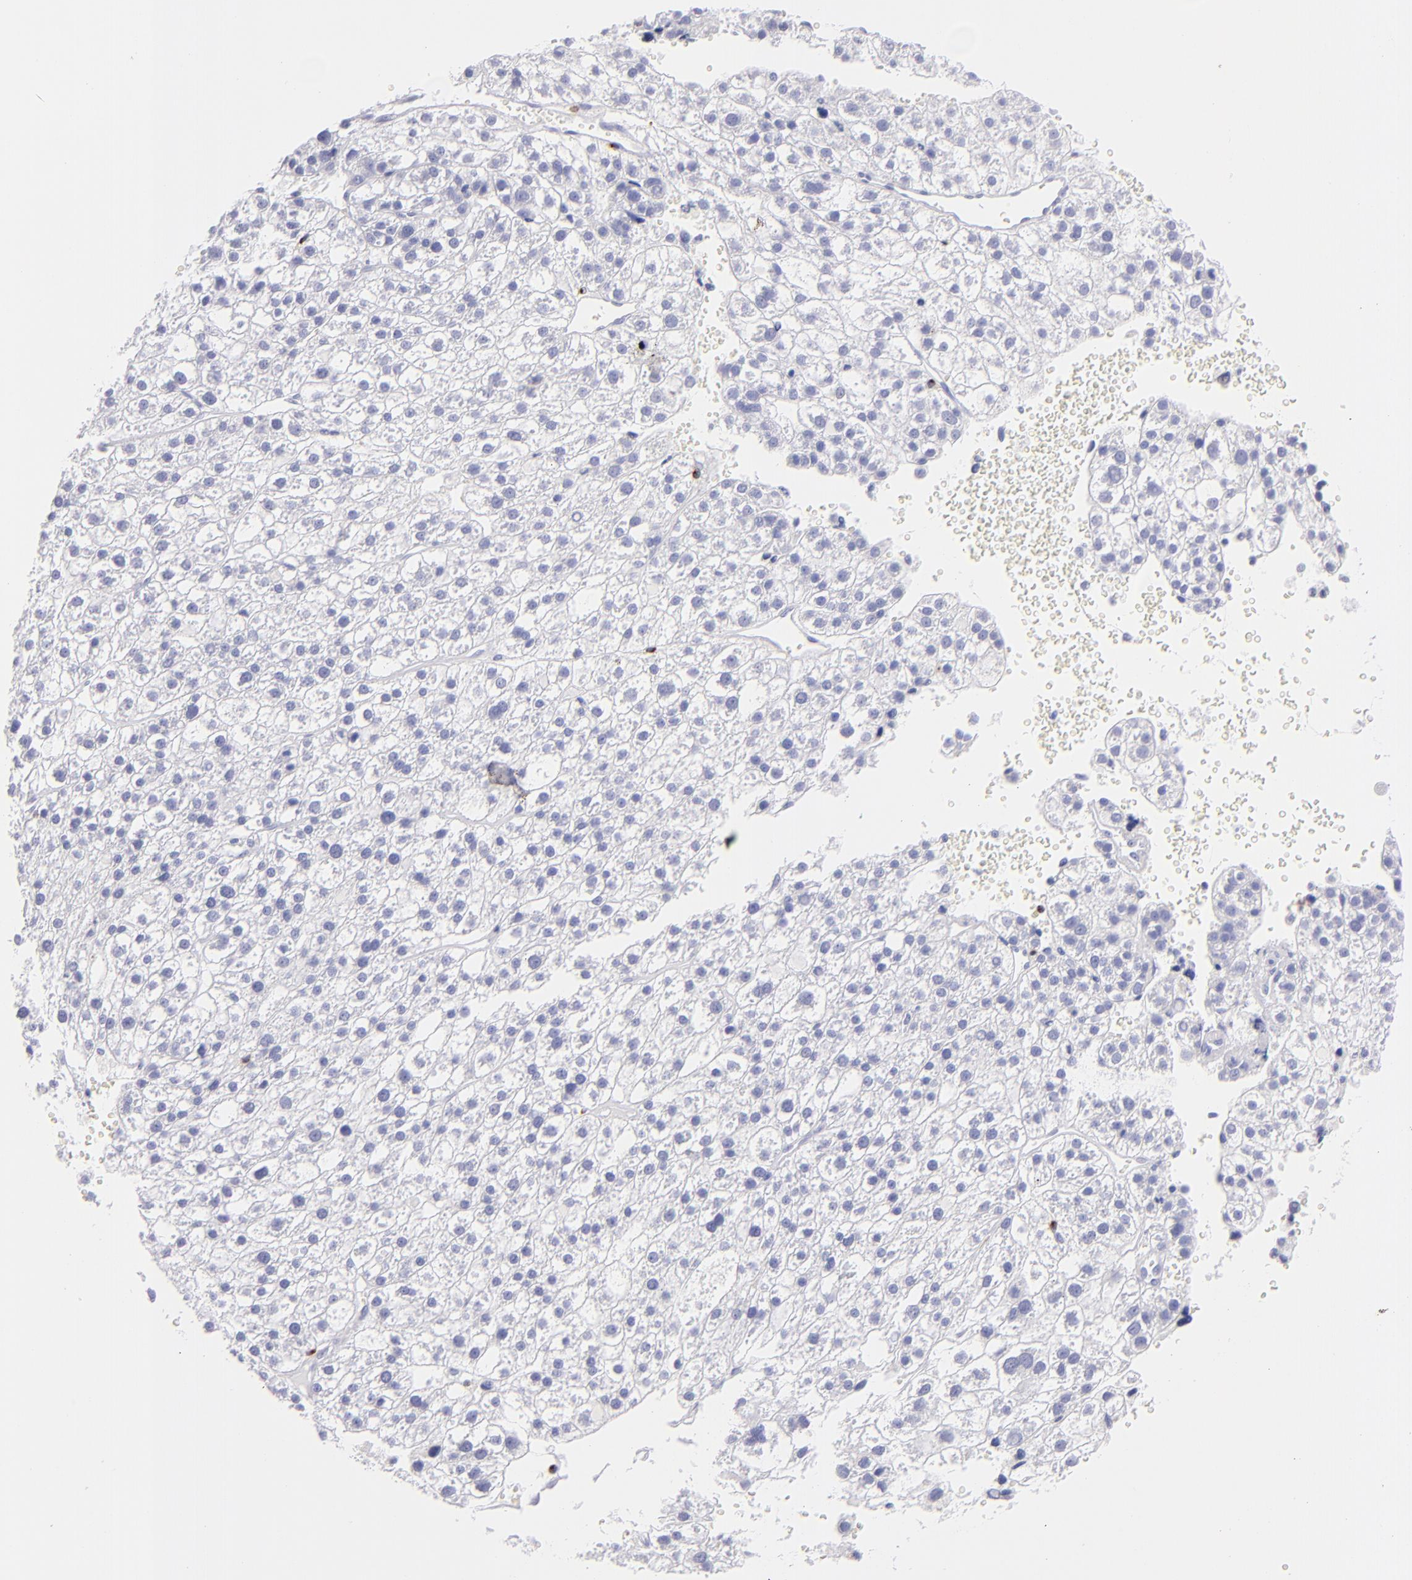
{"staining": {"intensity": "negative", "quantity": "none", "location": "none"}, "tissue": "liver cancer", "cell_type": "Tumor cells", "image_type": "cancer", "snomed": [{"axis": "morphology", "description": "Carcinoma, Hepatocellular, NOS"}, {"axis": "topography", "description": "Liver"}], "caption": "Immunohistochemistry (IHC) of liver hepatocellular carcinoma exhibits no positivity in tumor cells. Brightfield microscopy of IHC stained with DAB (3,3'-diaminobenzidine) (brown) and hematoxylin (blue), captured at high magnification.", "gene": "PRF1", "patient": {"sex": "female", "age": 85}}